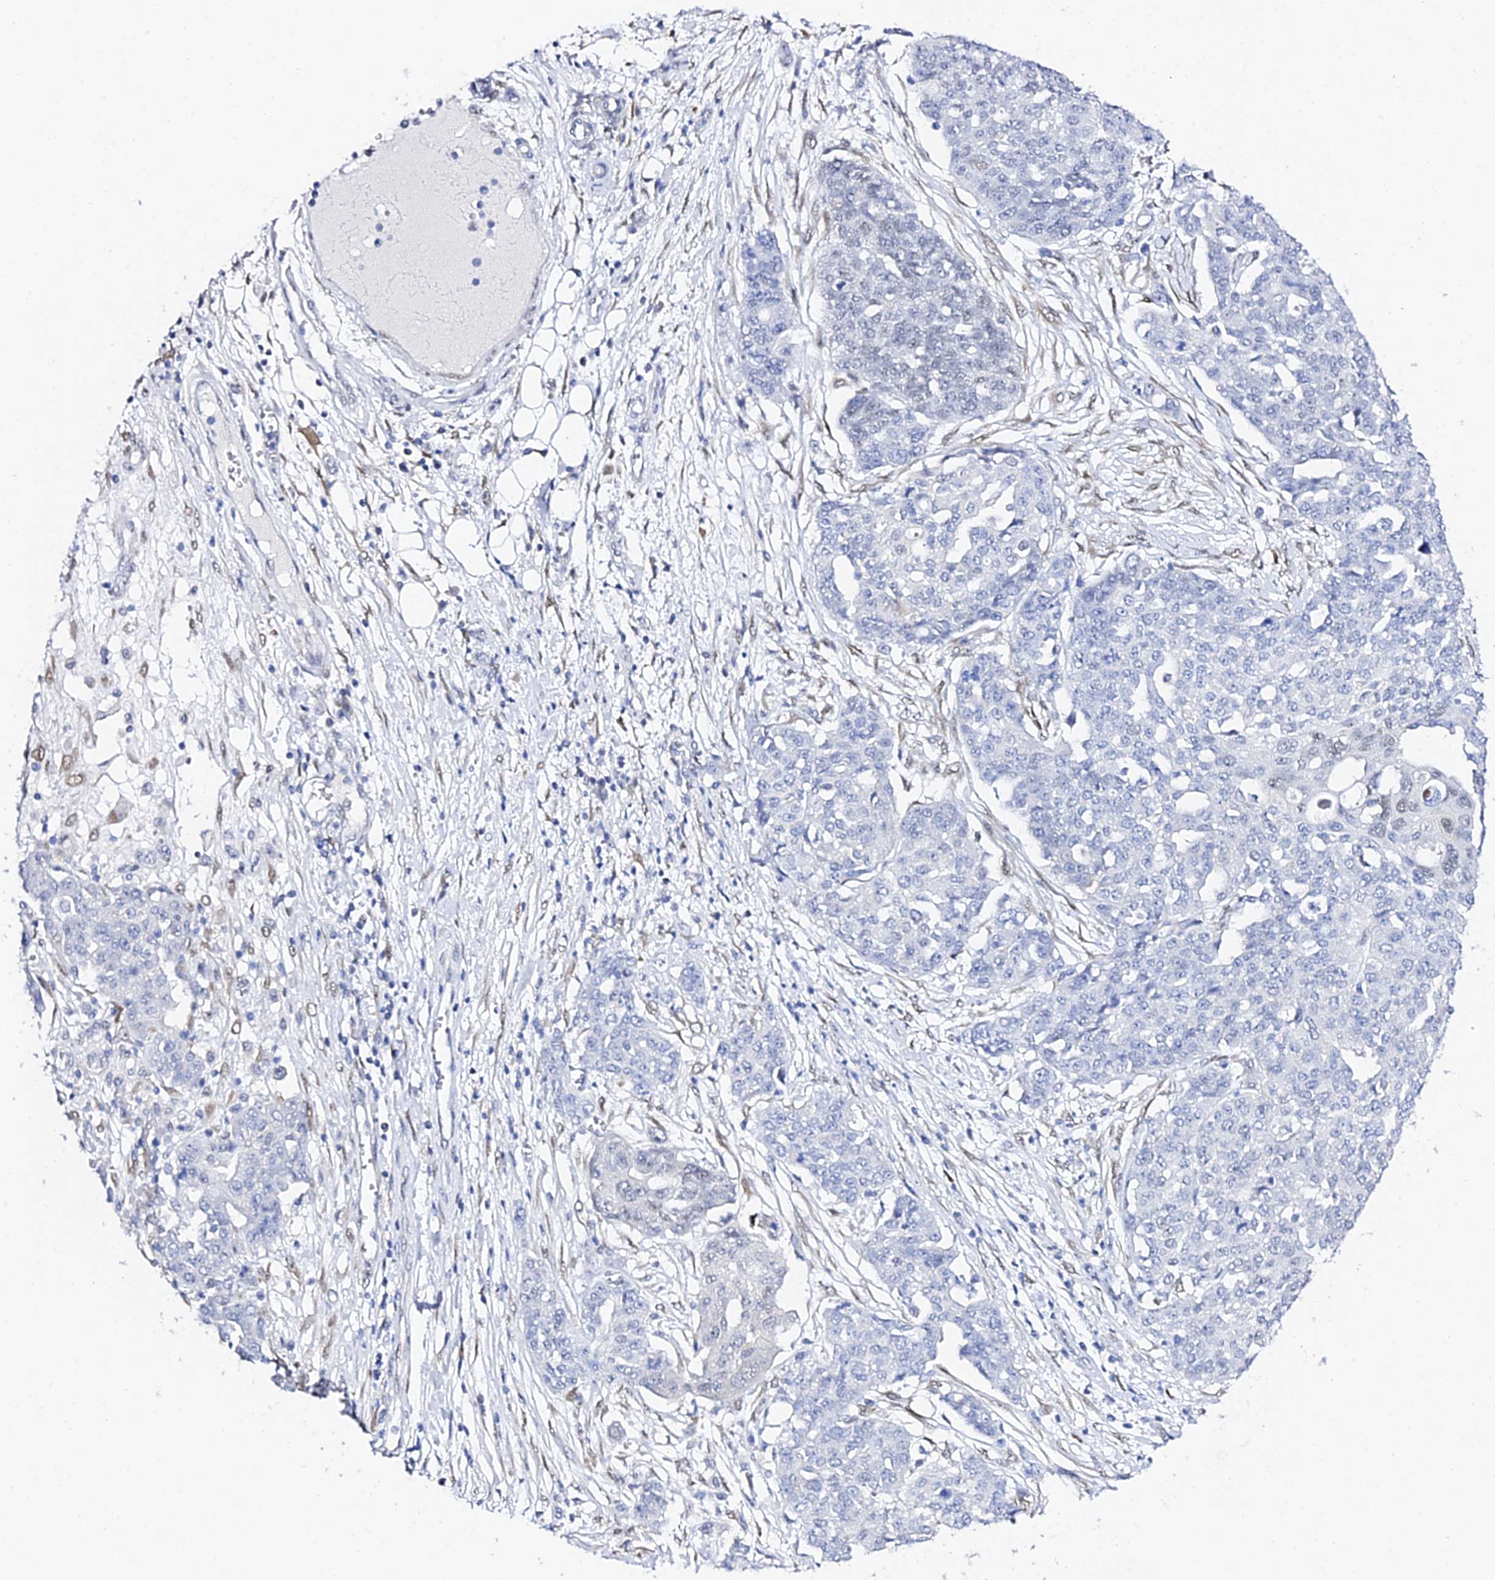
{"staining": {"intensity": "negative", "quantity": "none", "location": "none"}, "tissue": "ovarian cancer", "cell_type": "Tumor cells", "image_type": "cancer", "snomed": [{"axis": "morphology", "description": "Cystadenocarcinoma, serous, NOS"}, {"axis": "topography", "description": "Soft tissue"}, {"axis": "topography", "description": "Ovary"}], "caption": "Tumor cells show no significant staining in ovarian serous cystadenocarcinoma.", "gene": "POFUT2", "patient": {"sex": "female", "age": 57}}